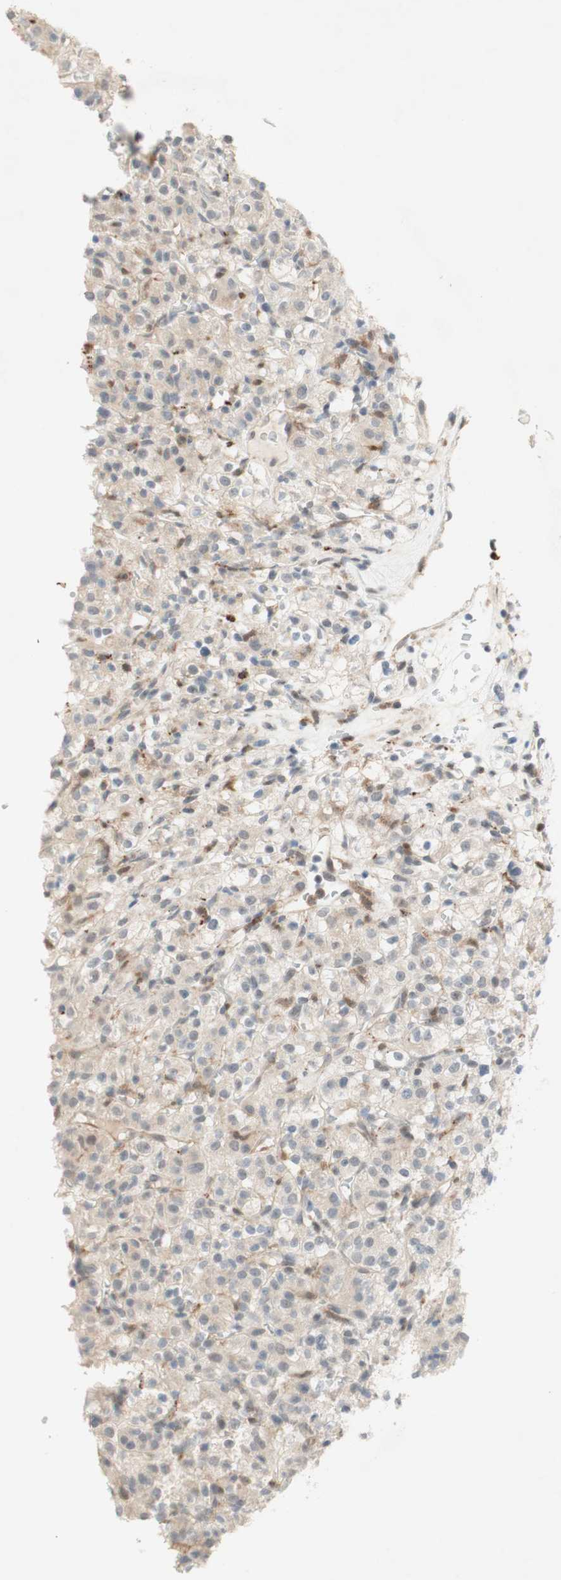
{"staining": {"intensity": "weak", "quantity": "25%-75%", "location": "cytoplasmic/membranous"}, "tissue": "renal cancer", "cell_type": "Tumor cells", "image_type": "cancer", "snomed": [{"axis": "morphology", "description": "Normal tissue, NOS"}, {"axis": "morphology", "description": "Adenocarcinoma, NOS"}, {"axis": "topography", "description": "Kidney"}], "caption": "A high-resolution histopathology image shows IHC staining of renal adenocarcinoma, which exhibits weak cytoplasmic/membranous expression in approximately 25%-75% of tumor cells.", "gene": "GAPT", "patient": {"sex": "female", "age": 72}}